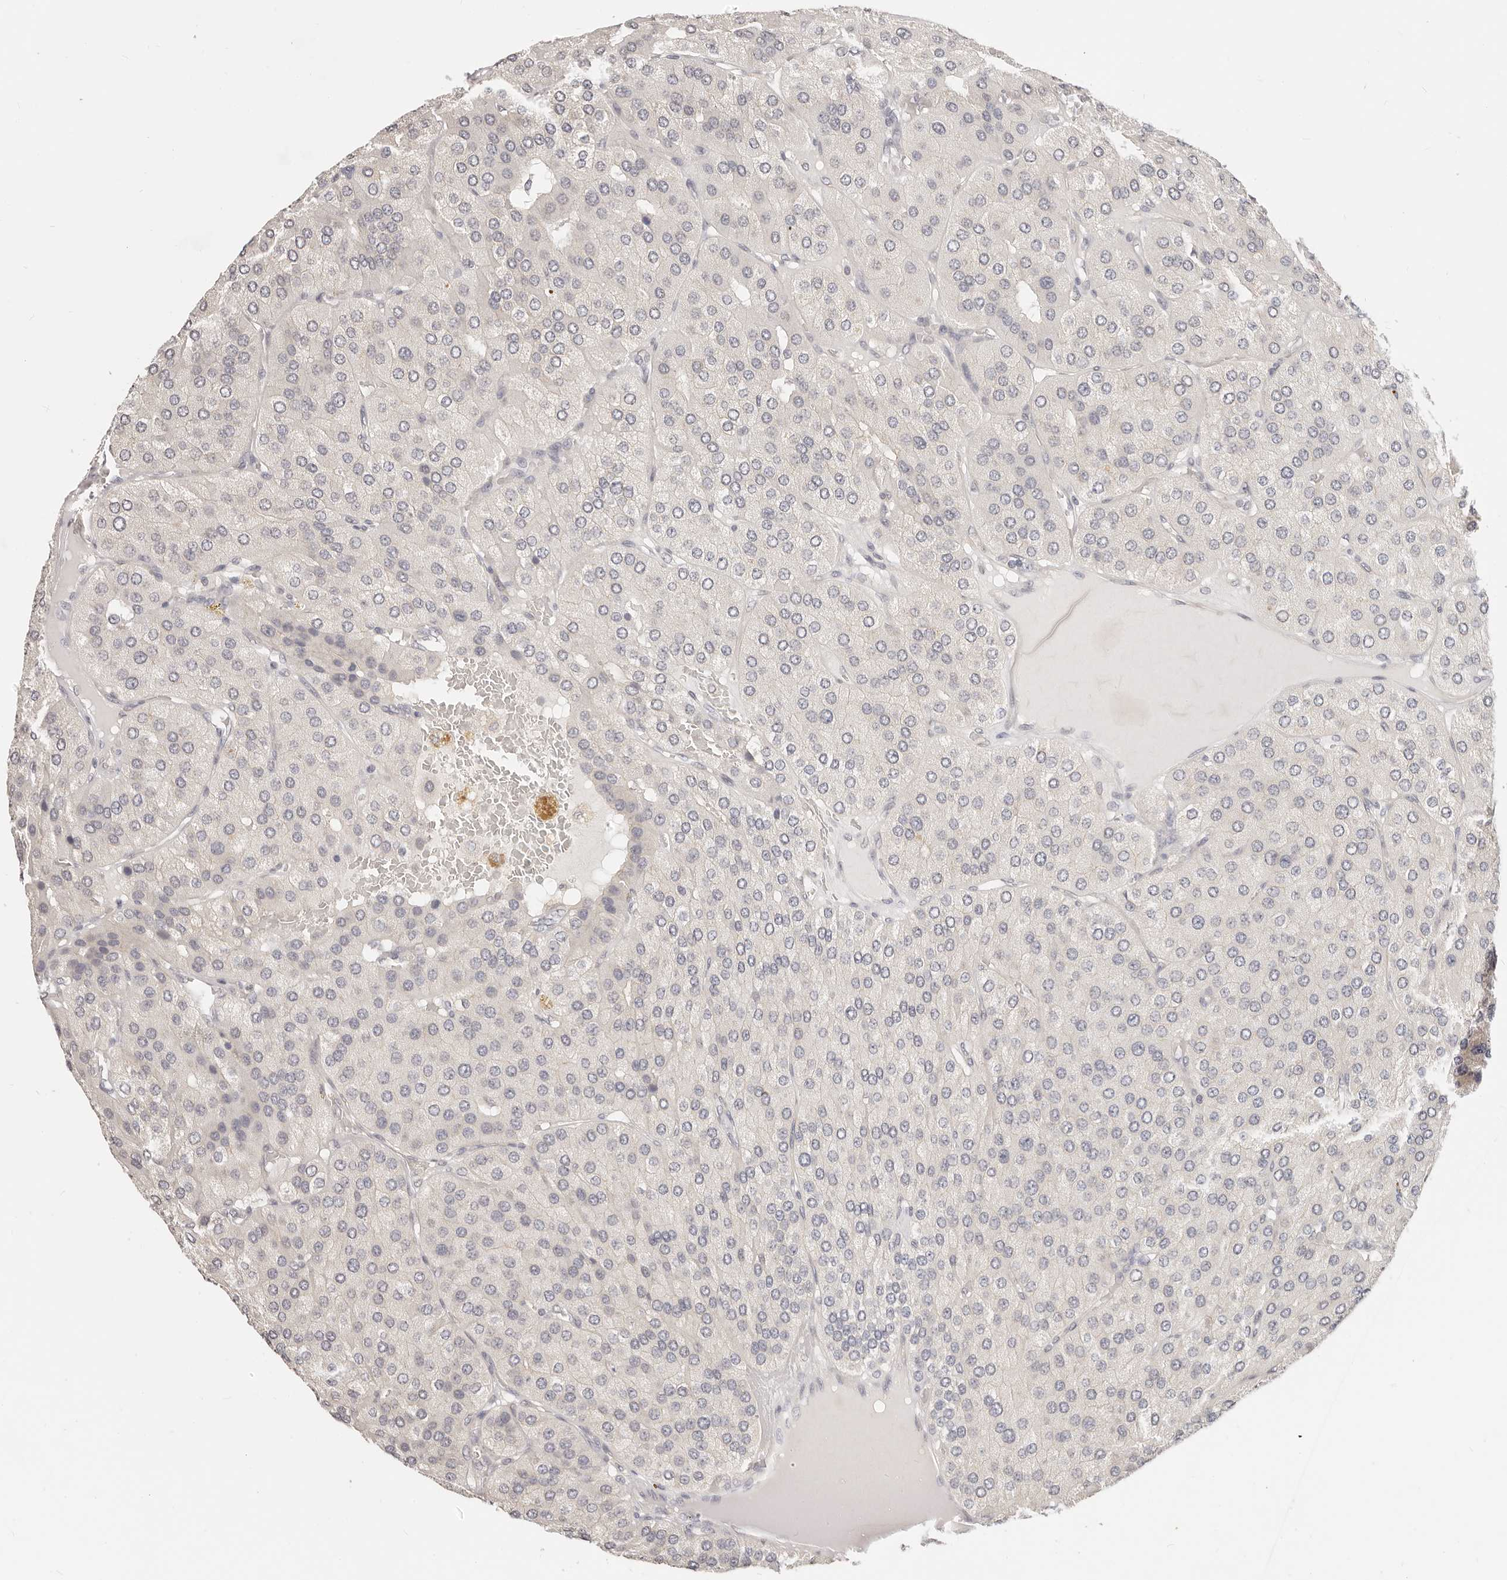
{"staining": {"intensity": "negative", "quantity": "none", "location": "none"}, "tissue": "parathyroid gland", "cell_type": "Glandular cells", "image_type": "normal", "snomed": [{"axis": "morphology", "description": "Normal tissue, NOS"}, {"axis": "morphology", "description": "Adenoma, NOS"}, {"axis": "topography", "description": "Parathyroid gland"}], "caption": "Immunohistochemical staining of benign parathyroid gland shows no significant positivity in glandular cells.", "gene": "GGPS1", "patient": {"sex": "female", "age": 86}}